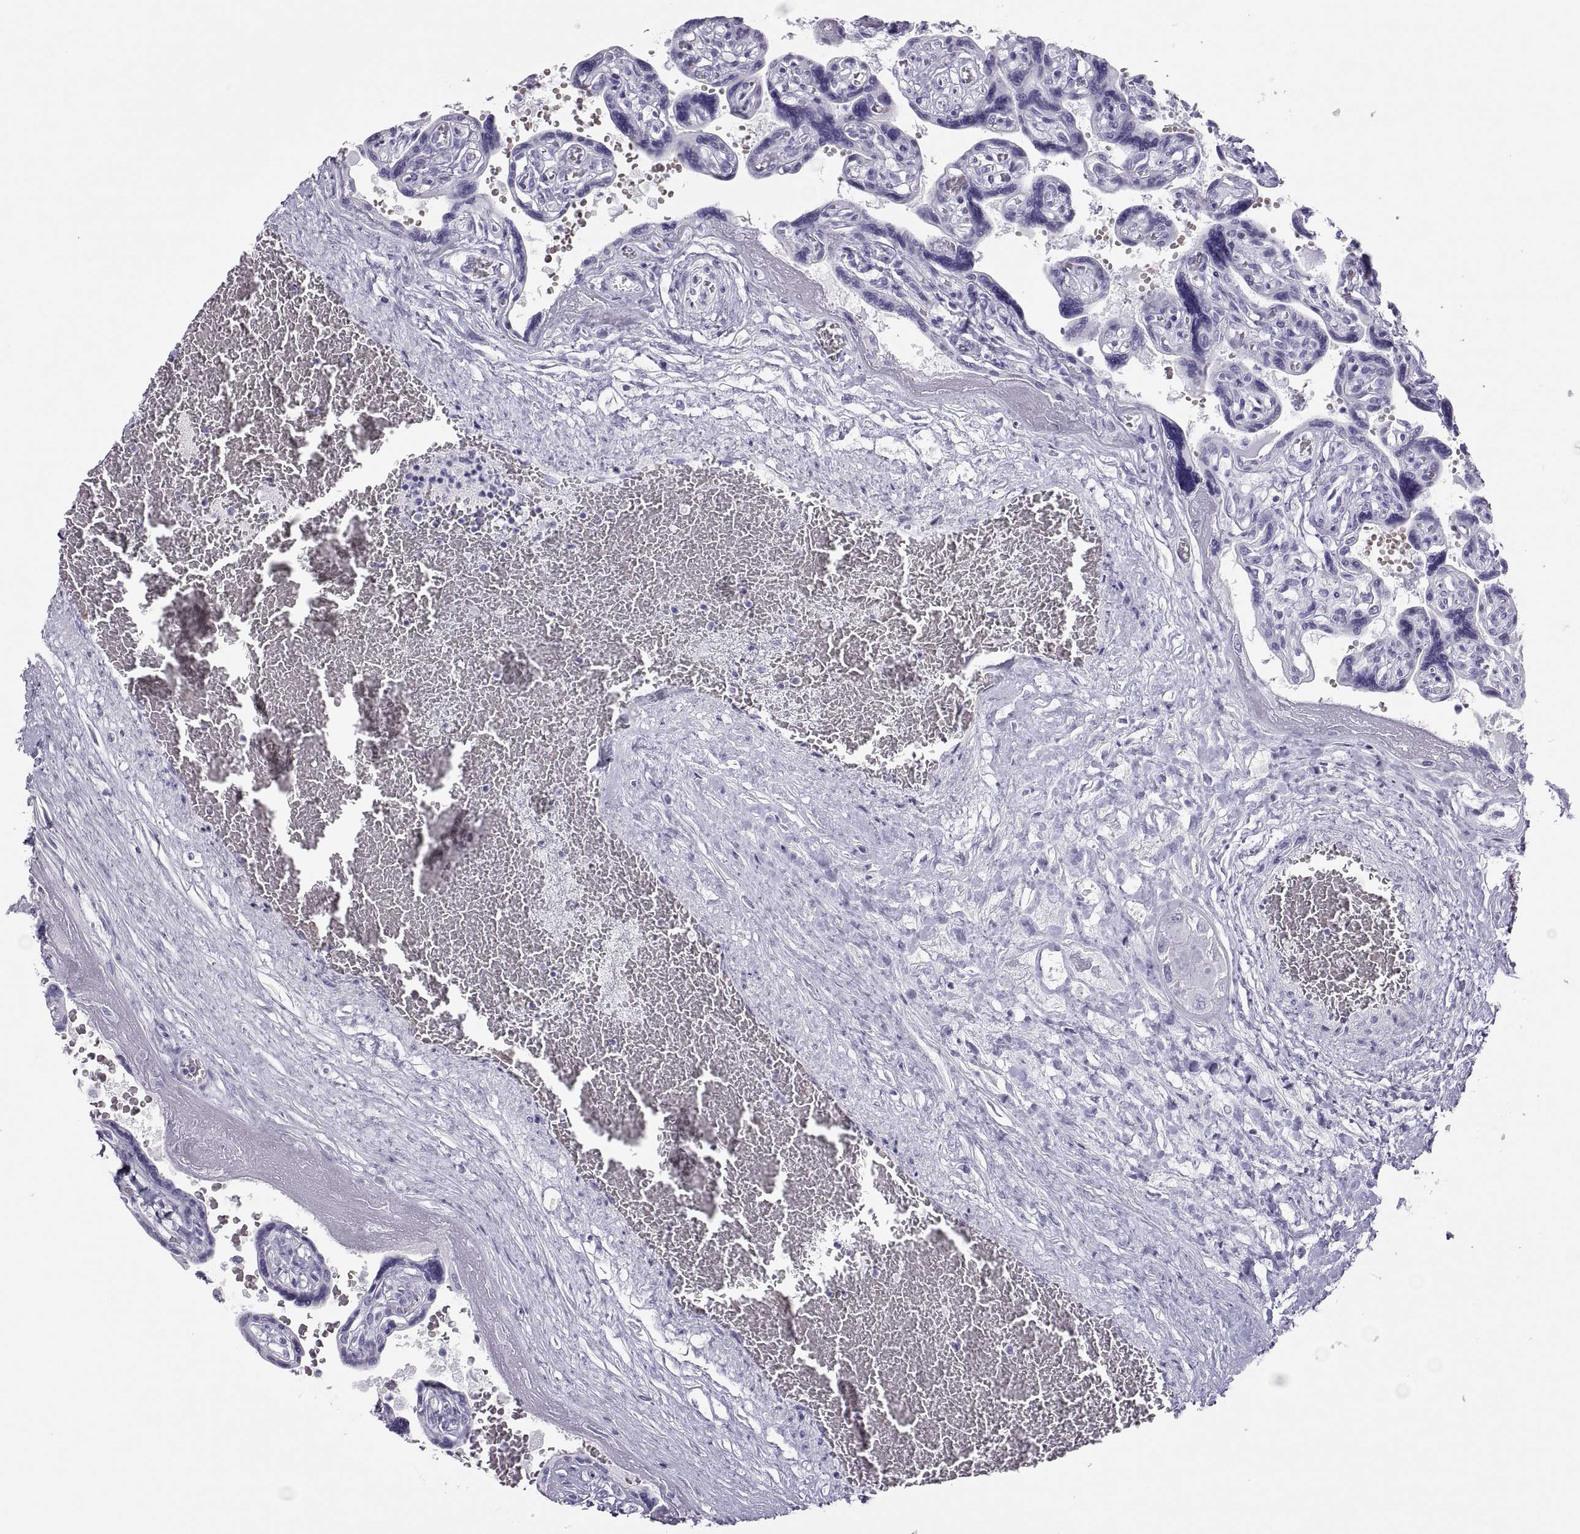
{"staining": {"intensity": "negative", "quantity": "none", "location": "none"}, "tissue": "placenta", "cell_type": "Decidual cells", "image_type": "normal", "snomed": [{"axis": "morphology", "description": "Normal tissue, NOS"}, {"axis": "topography", "description": "Placenta"}], "caption": "A histopathology image of placenta stained for a protein shows no brown staining in decidual cells.", "gene": "SEMG1", "patient": {"sex": "female", "age": 32}}